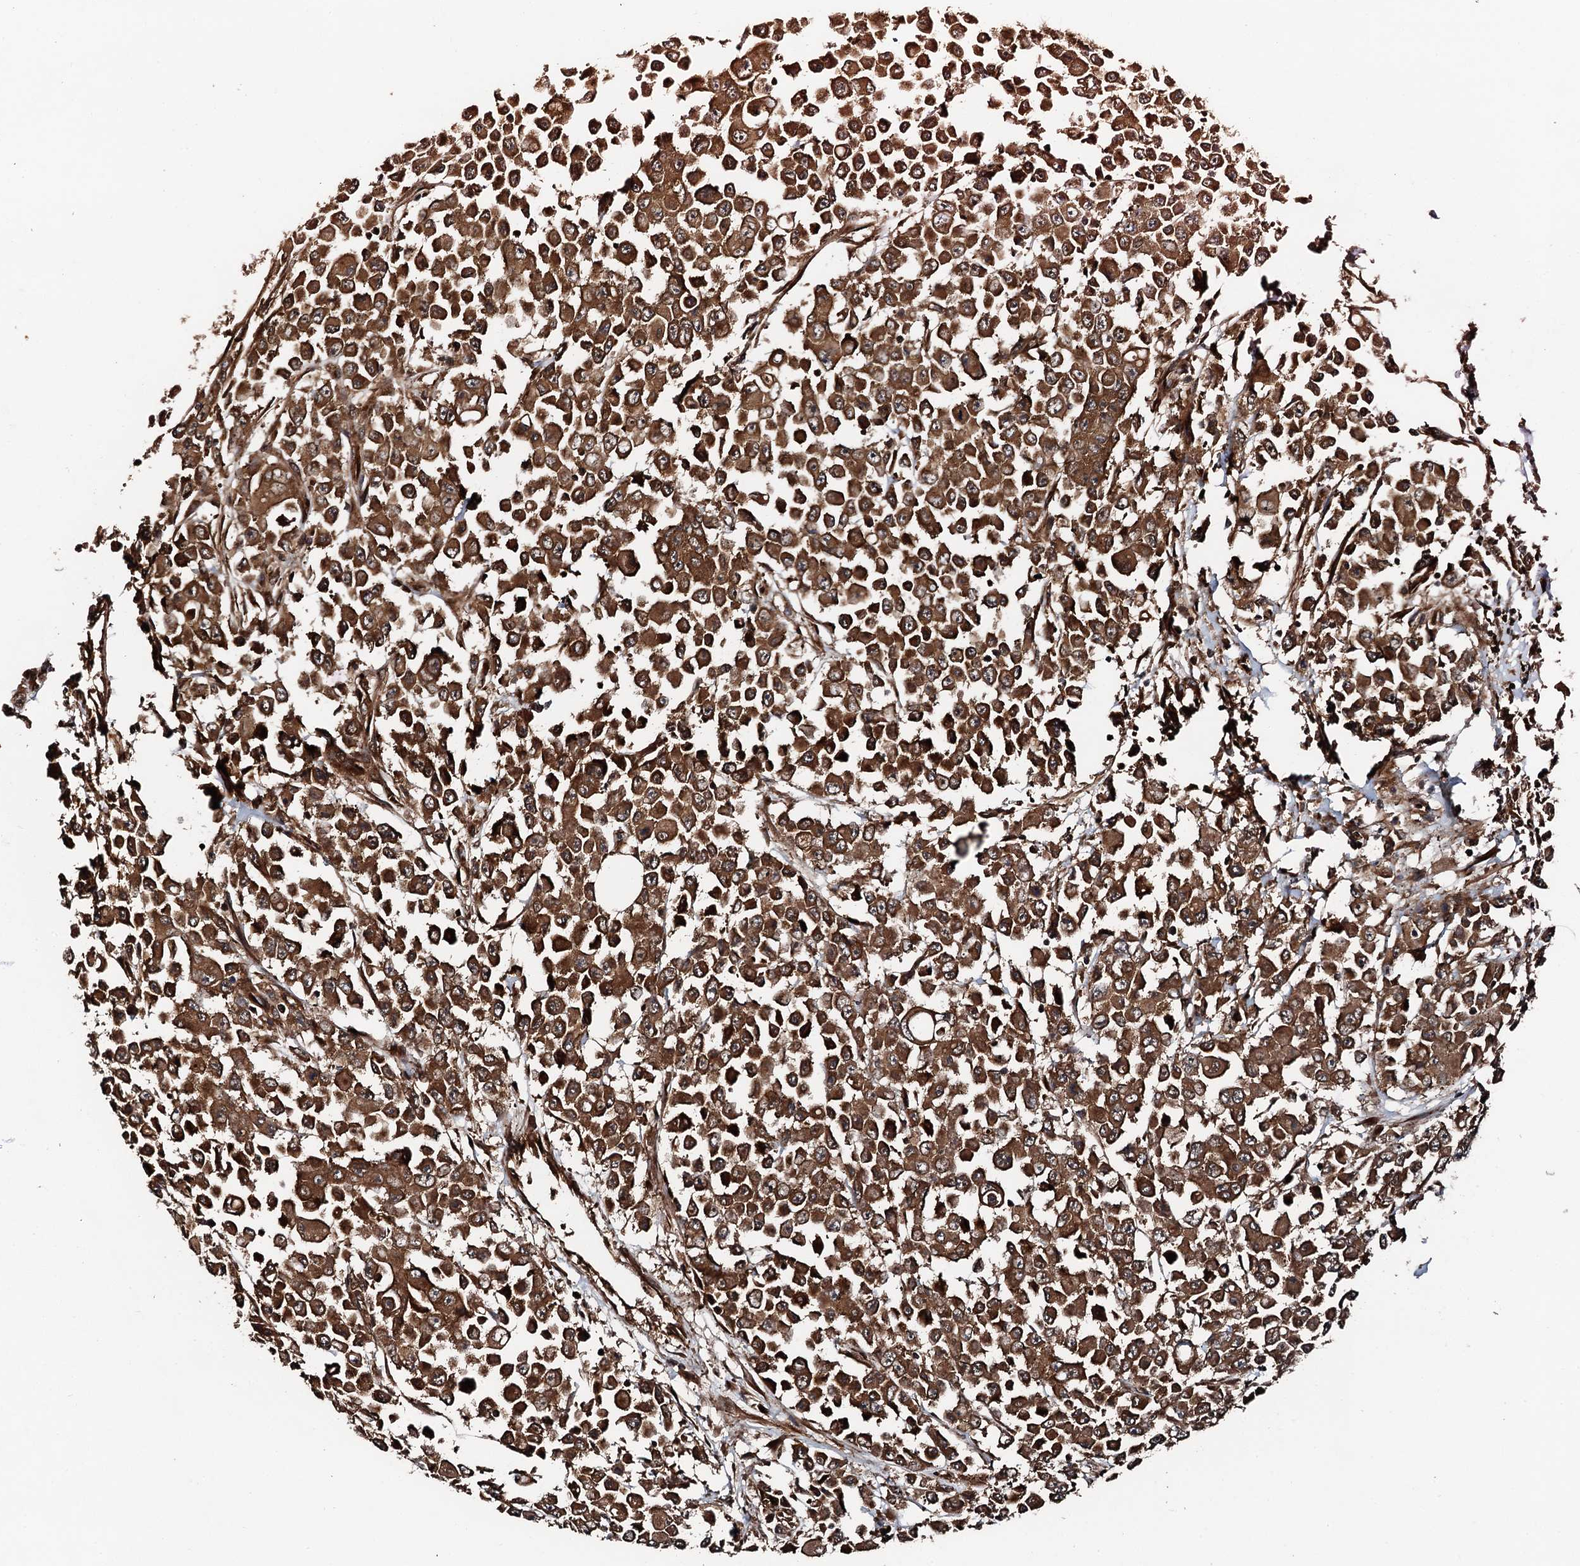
{"staining": {"intensity": "strong", "quantity": ">75%", "location": "cytoplasmic/membranous"}, "tissue": "colorectal cancer", "cell_type": "Tumor cells", "image_type": "cancer", "snomed": [{"axis": "morphology", "description": "Adenocarcinoma, NOS"}, {"axis": "topography", "description": "Colon"}], "caption": "A photomicrograph of human colorectal cancer stained for a protein shows strong cytoplasmic/membranous brown staining in tumor cells.", "gene": "FLYWCH1", "patient": {"sex": "male", "age": 51}}